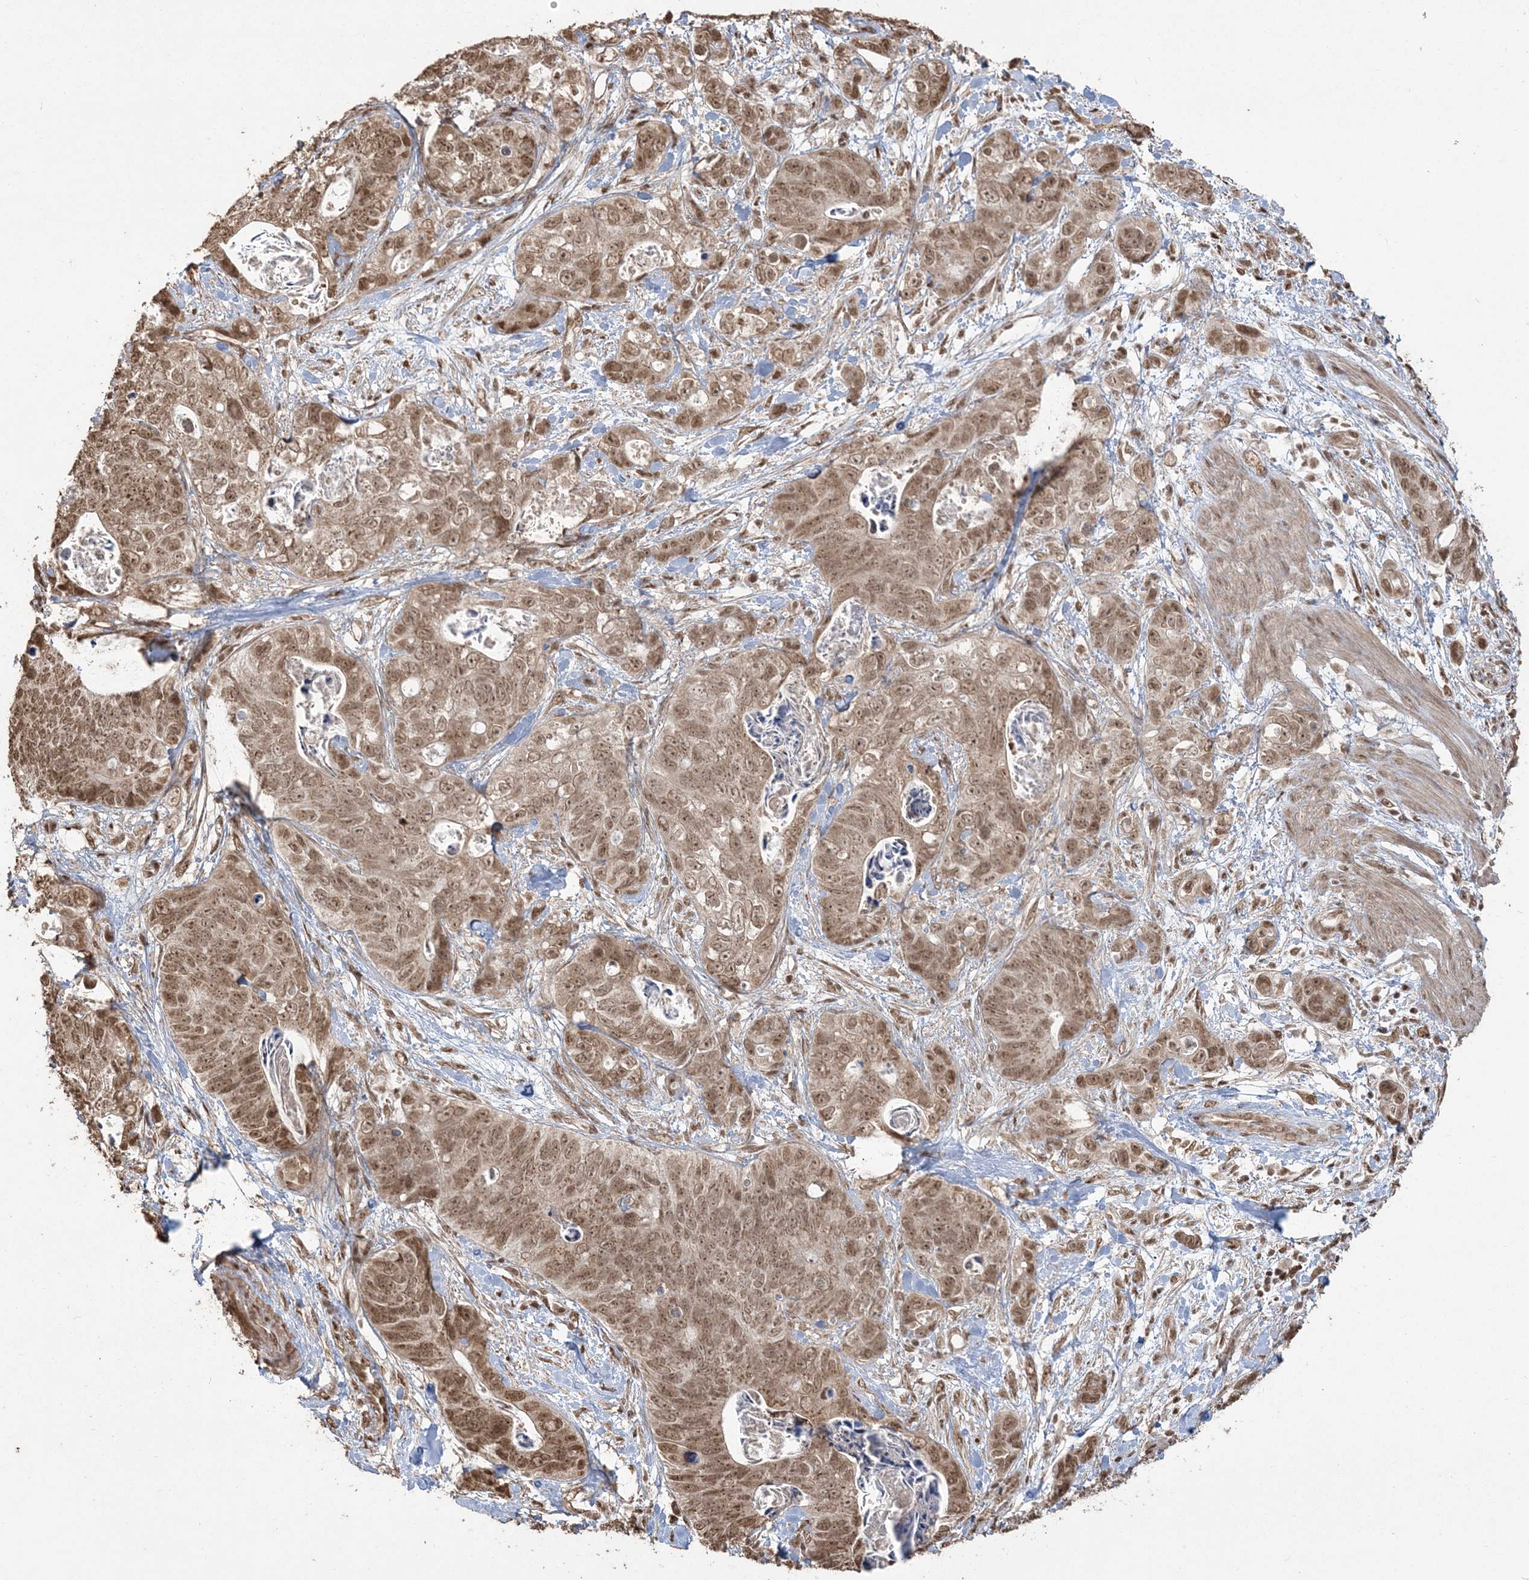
{"staining": {"intensity": "moderate", "quantity": ">75%", "location": "cytoplasmic/membranous,nuclear"}, "tissue": "stomach cancer", "cell_type": "Tumor cells", "image_type": "cancer", "snomed": [{"axis": "morphology", "description": "Normal tissue, NOS"}, {"axis": "morphology", "description": "Adenocarcinoma, NOS"}, {"axis": "topography", "description": "Stomach"}], "caption": "Stomach adenocarcinoma tissue displays moderate cytoplasmic/membranous and nuclear positivity in approximately >75% of tumor cells", "gene": "ZNF839", "patient": {"sex": "female", "age": 89}}